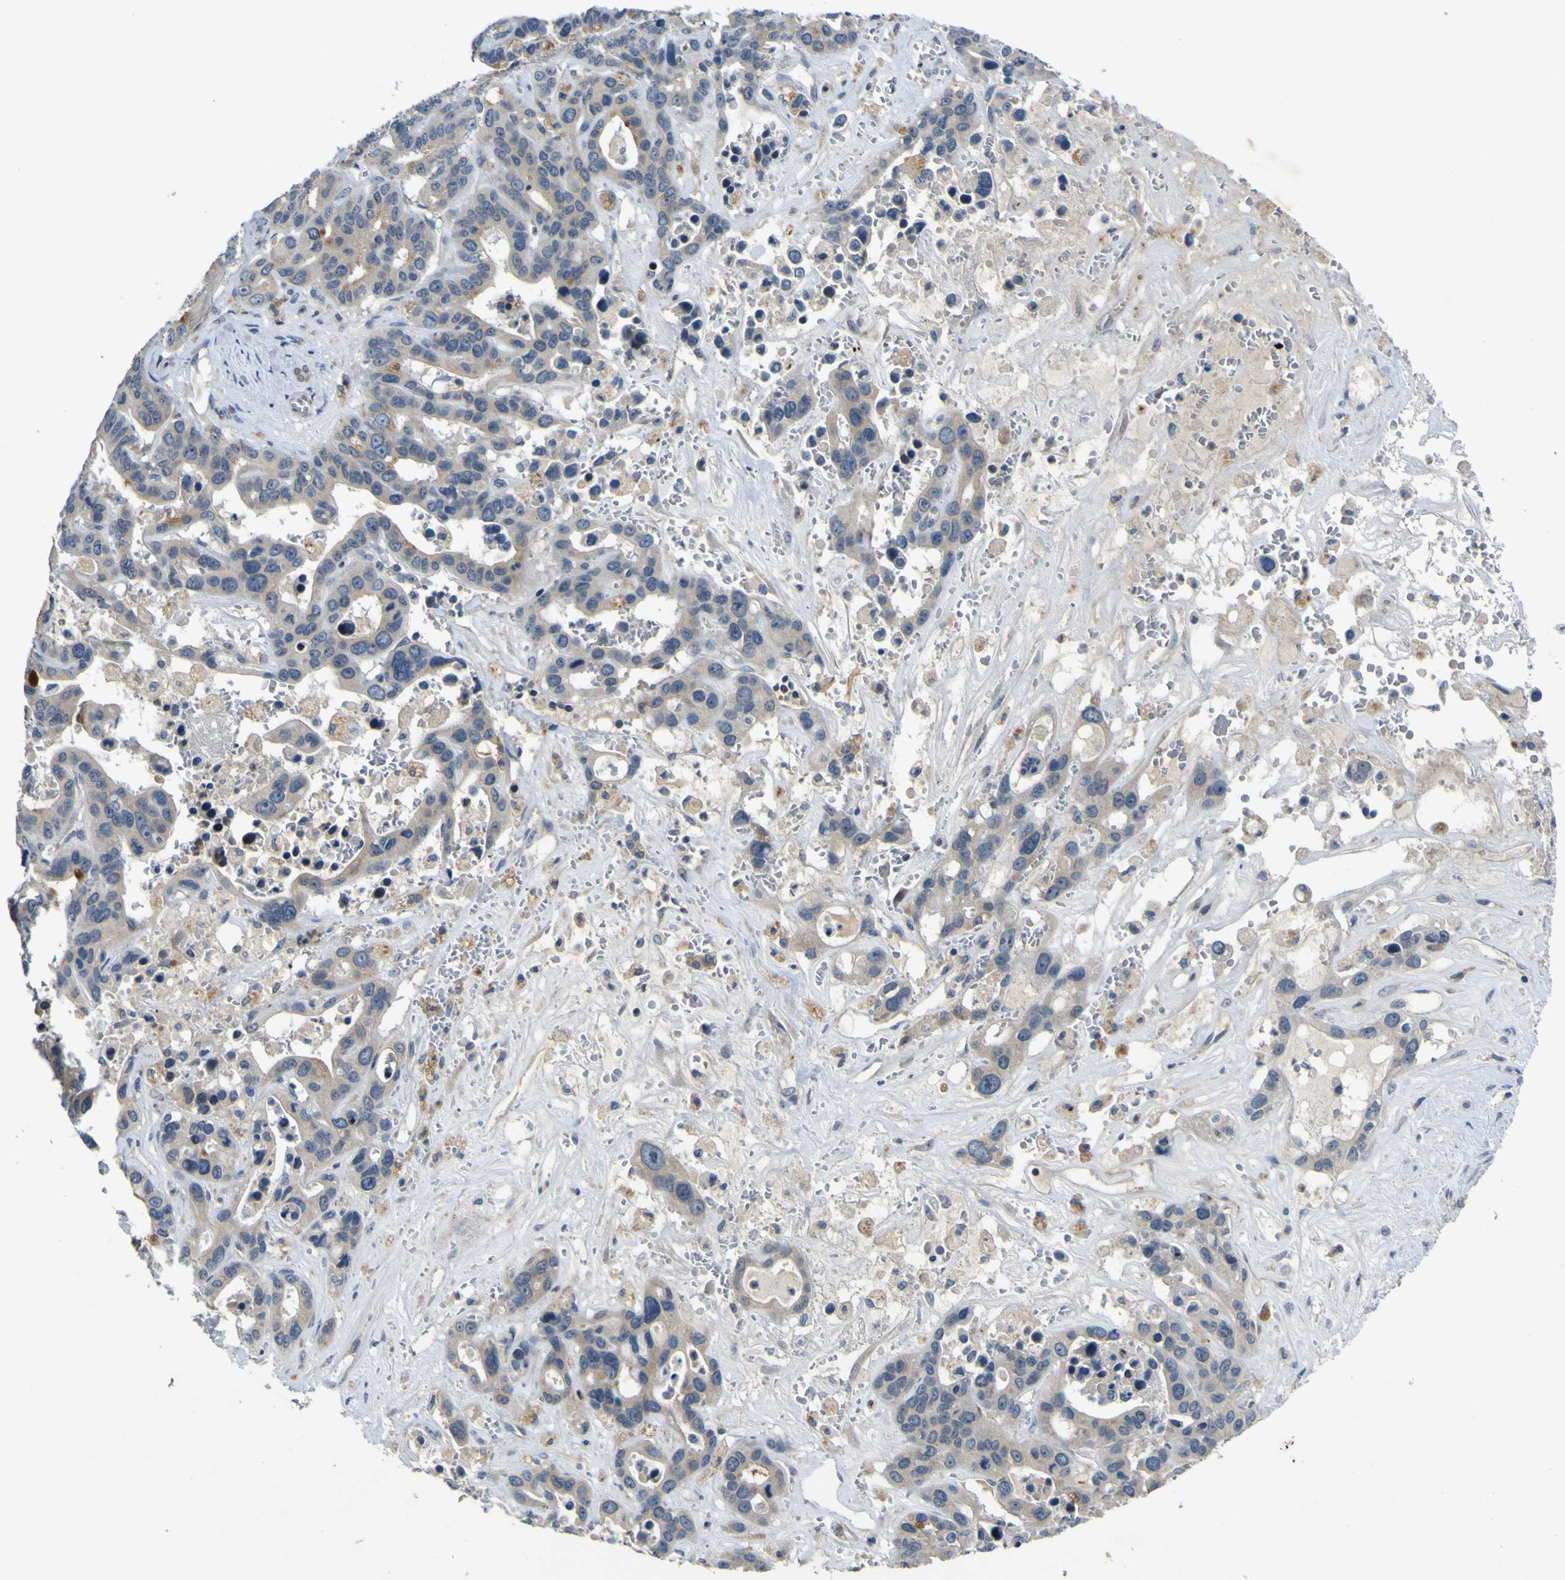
{"staining": {"intensity": "strong", "quantity": "<25%", "location": "nuclear"}, "tissue": "liver cancer", "cell_type": "Tumor cells", "image_type": "cancer", "snomed": [{"axis": "morphology", "description": "Cholangiocarcinoma"}, {"axis": "topography", "description": "Liver"}], "caption": "Liver cholangiocarcinoma stained with DAB (3,3'-diaminobenzidine) IHC reveals medium levels of strong nuclear expression in about <25% of tumor cells. The protein is stained brown, and the nuclei are stained in blue (DAB (3,3'-diaminobenzidine) IHC with brightfield microscopy, high magnification).", "gene": "LDLR", "patient": {"sex": "female", "age": 65}}